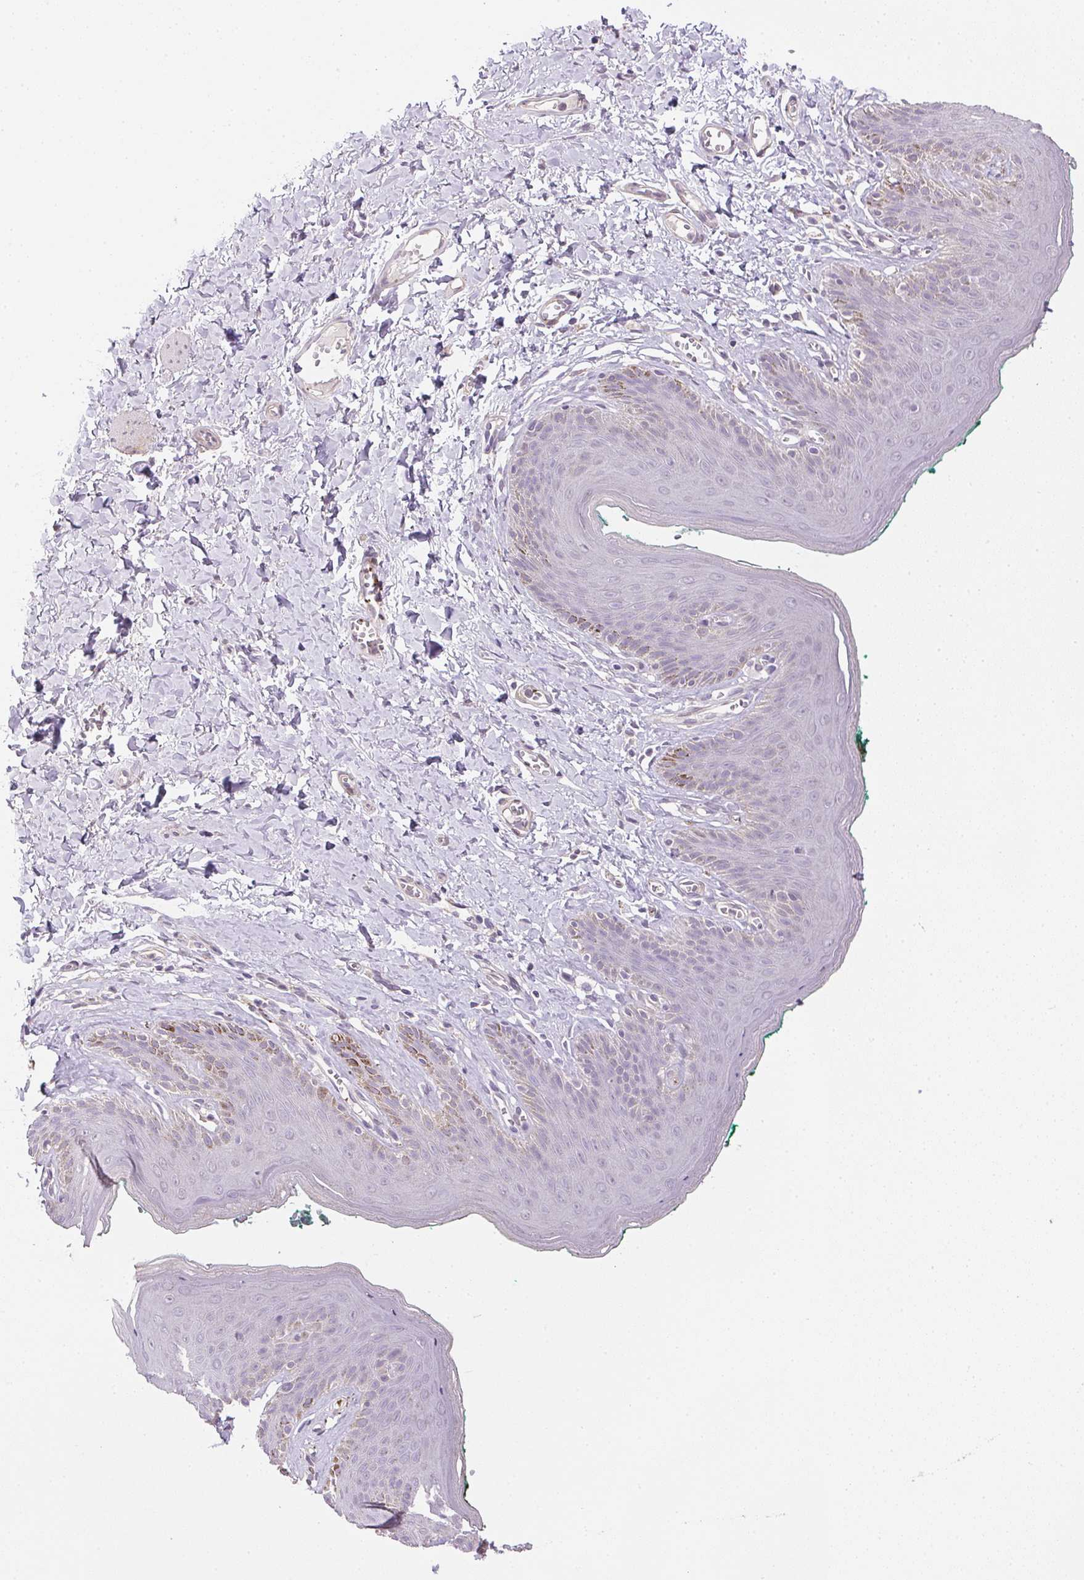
{"staining": {"intensity": "negative", "quantity": "none", "location": "none"}, "tissue": "skin", "cell_type": "Epidermal cells", "image_type": "normal", "snomed": [{"axis": "morphology", "description": "Normal tissue, NOS"}, {"axis": "topography", "description": "Vulva"}, {"axis": "topography", "description": "Peripheral nerve tissue"}], "caption": "Immunohistochemical staining of normal human skin demonstrates no significant staining in epidermal cells.", "gene": "PRL", "patient": {"sex": "female", "age": 66}}